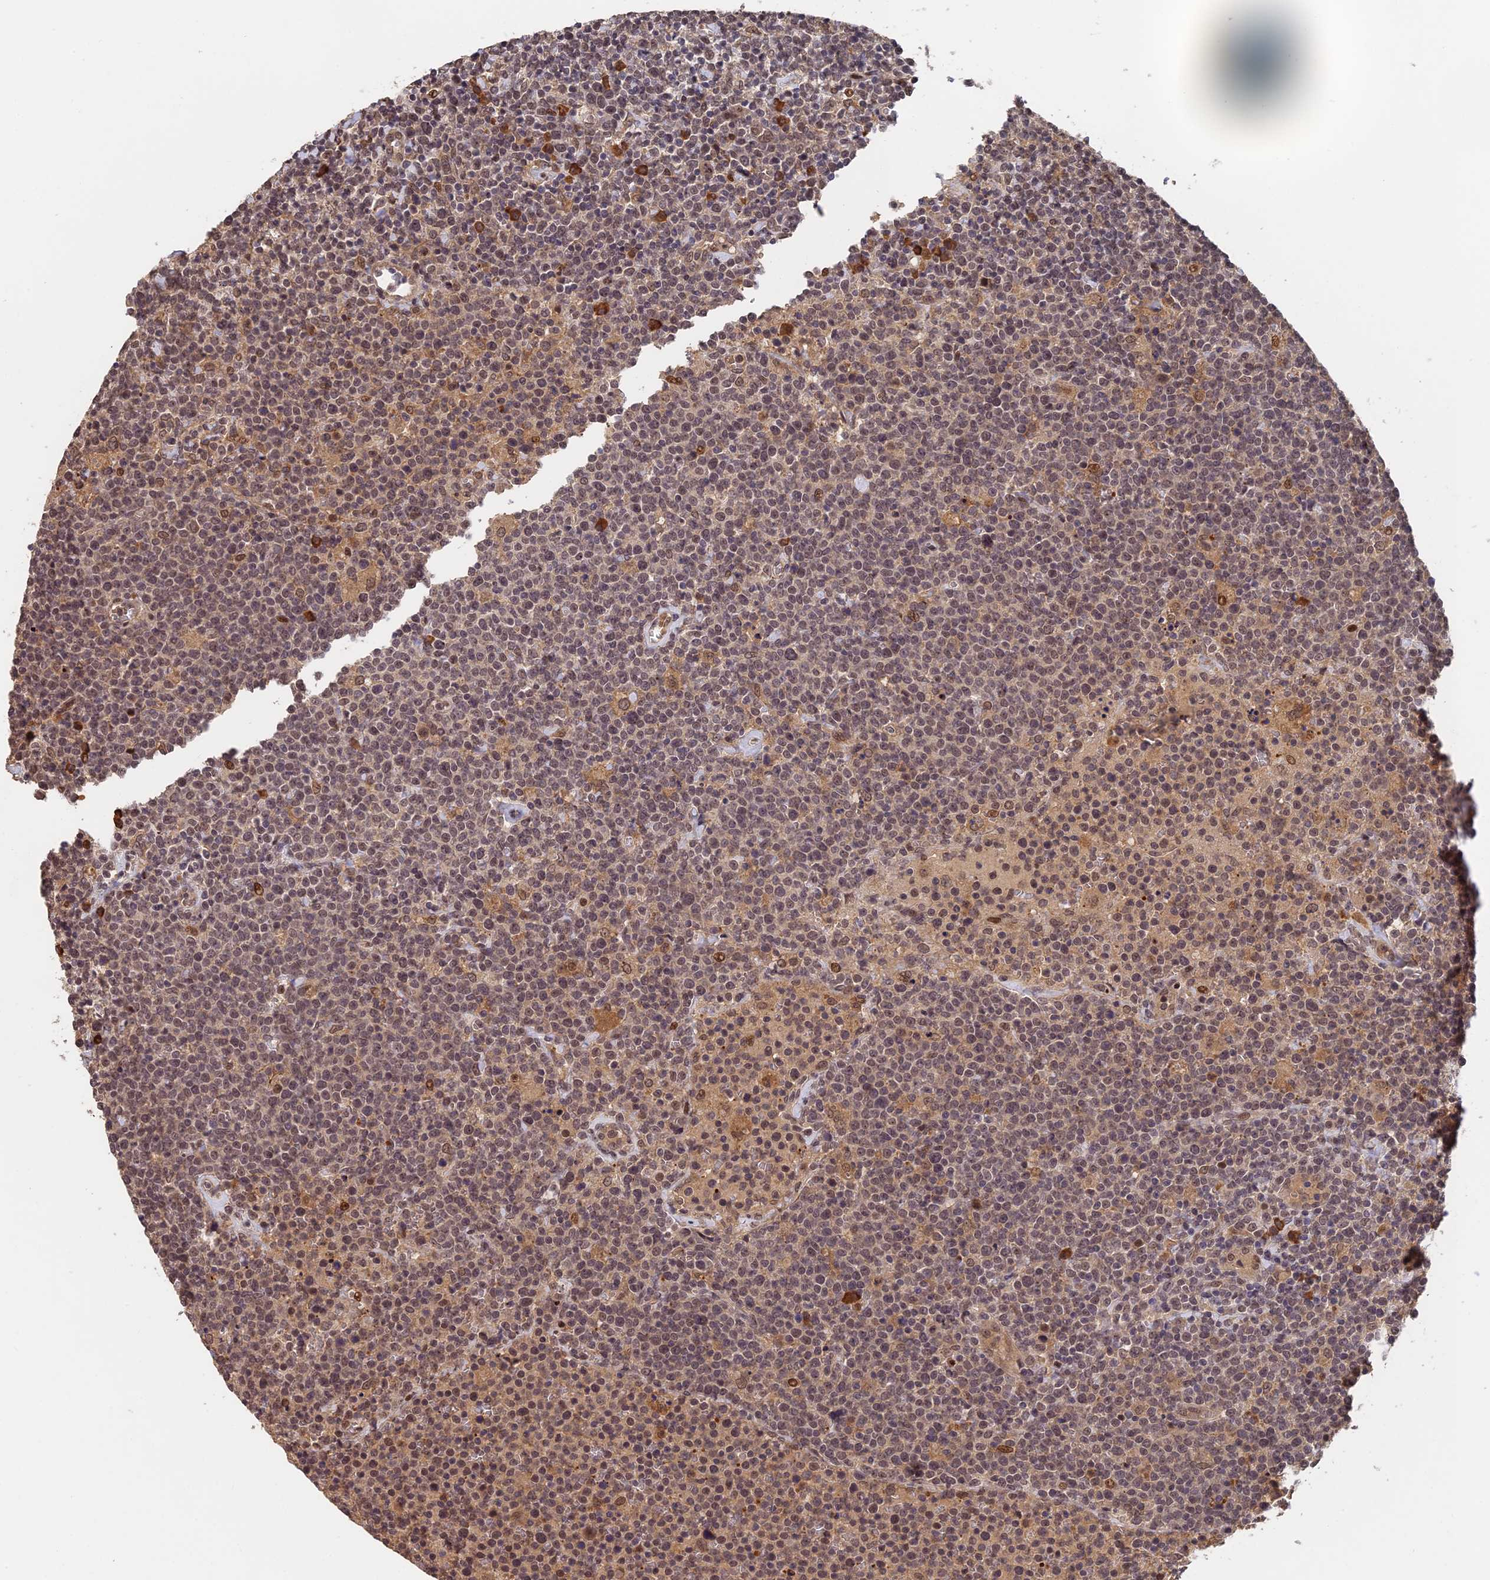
{"staining": {"intensity": "weak", "quantity": "25%-75%", "location": "nuclear"}, "tissue": "lymphoma", "cell_type": "Tumor cells", "image_type": "cancer", "snomed": [{"axis": "morphology", "description": "Malignant lymphoma, non-Hodgkin's type, High grade"}, {"axis": "topography", "description": "Lymph node"}], "caption": "This is a photomicrograph of immunohistochemistry (IHC) staining of lymphoma, which shows weak positivity in the nuclear of tumor cells.", "gene": "OSBPL1A", "patient": {"sex": "male", "age": 61}}